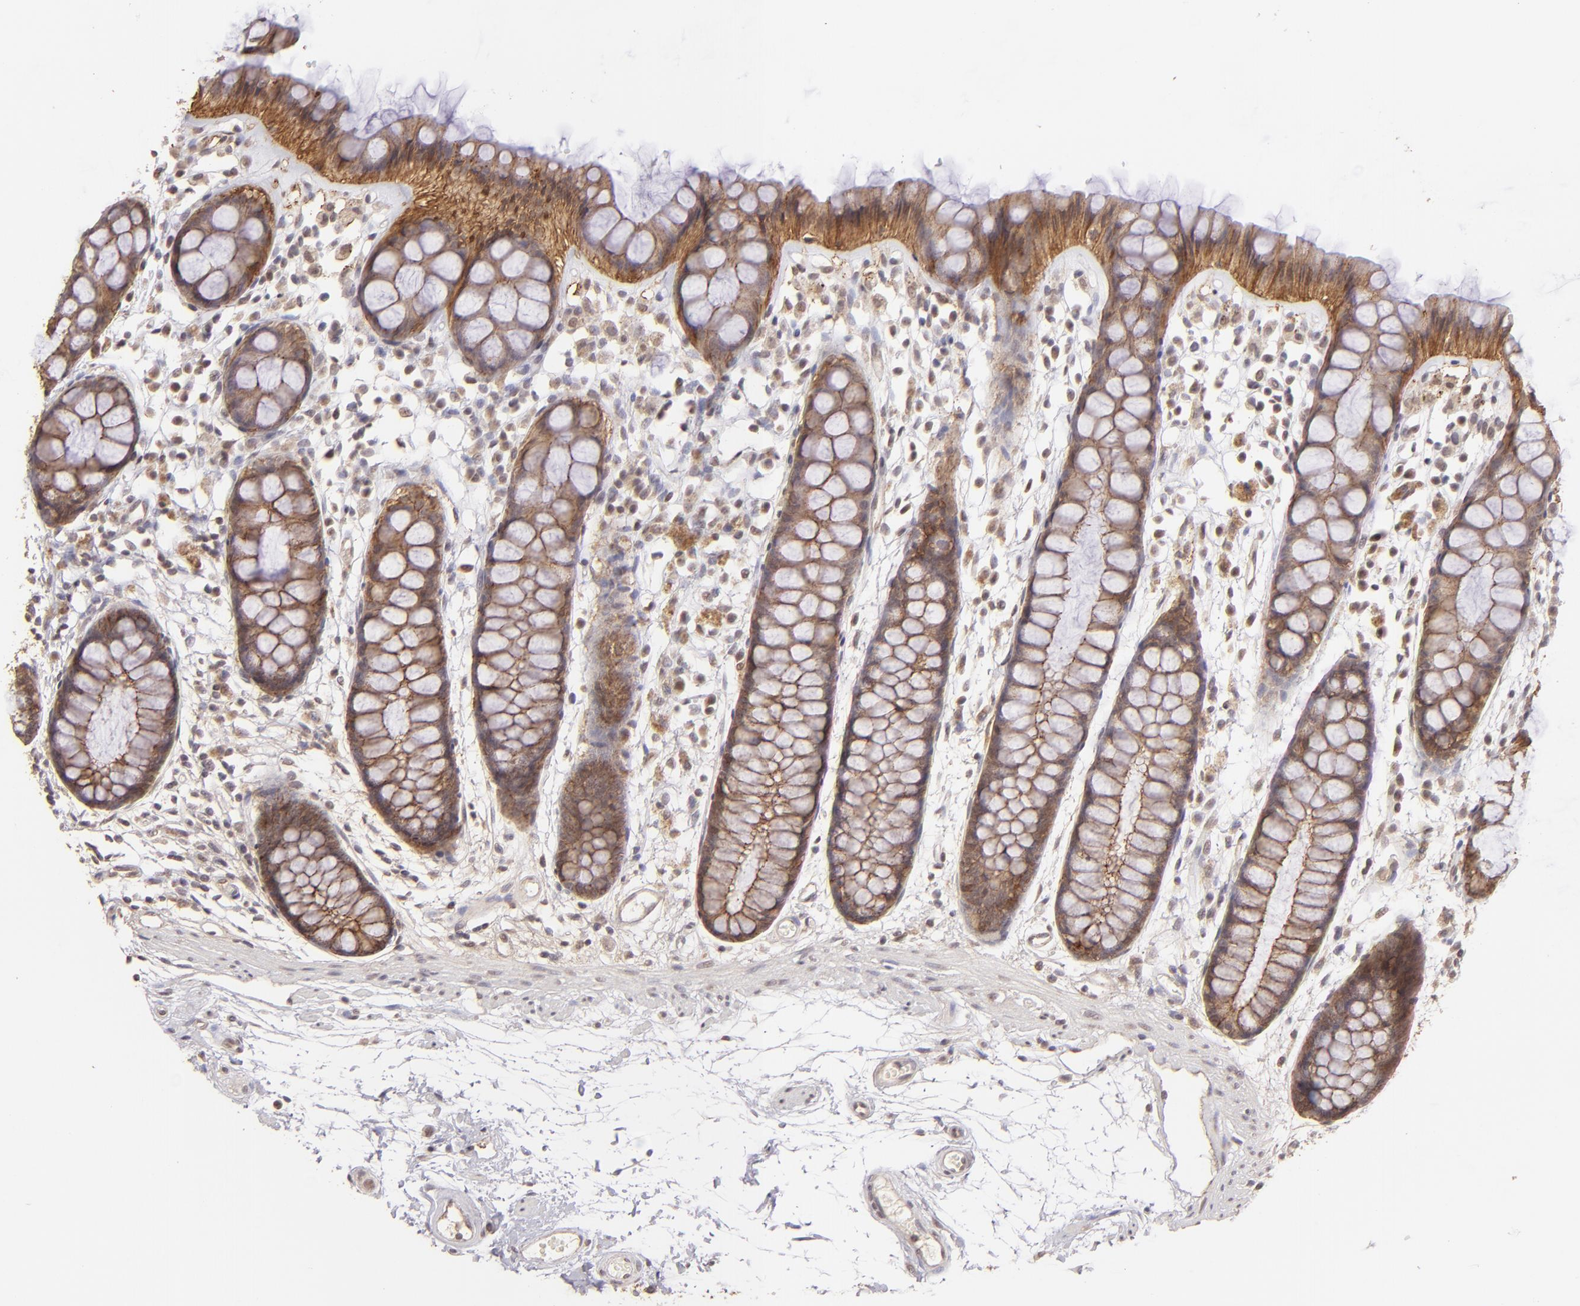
{"staining": {"intensity": "strong", "quantity": ">75%", "location": "cytoplasmic/membranous"}, "tissue": "rectum", "cell_type": "Glandular cells", "image_type": "normal", "snomed": [{"axis": "morphology", "description": "Normal tissue, NOS"}, {"axis": "topography", "description": "Rectum"}], "caption": "Immunohistochemistry (IHC) (DAB) staining of benign human rectum displays strong cytoplasmic/membranous protein expression in approximately >75% of glandular cells. (Stains: DAB in brown, nuclei in blue, Microscopy: brightfield microscopy at high magnification).", "gene": "CLDN1", "patient": {"sex": "female", "age": 66}}